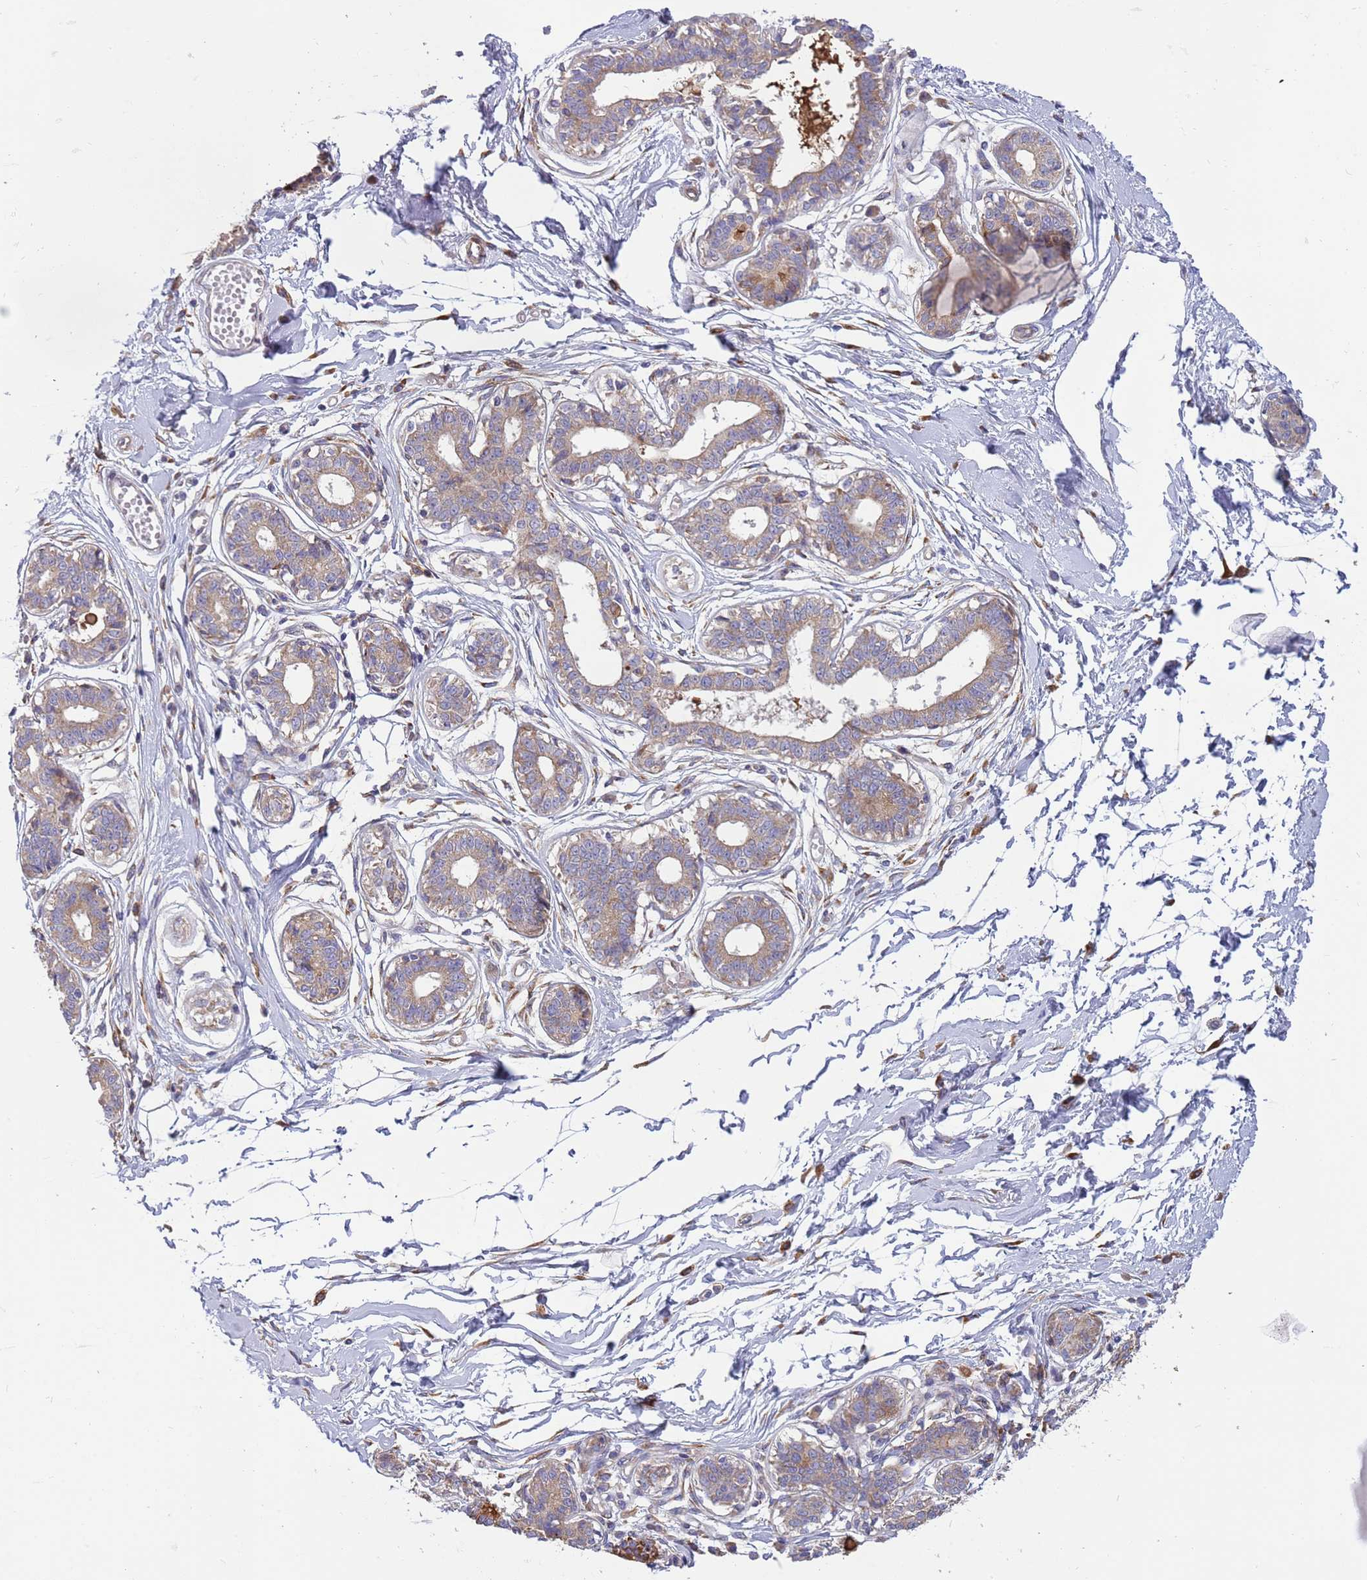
{"staining": {"intensity": "negative", "quantity": "none", "location": "none"}, "tissue": "breast", "cell_type": "Adipocytes", "image_type": "normal", "snomed": [{"axis": "morphology", "description": "Normal tissue, NOS"}, {"axis": "topography", "description": "Breast"}], "caption": "Protein analysis of benign breast exhibits no significant positivity in adipocytes.", "gene": "ARMCX6", "patient": {"sex": "female", "age": 45}}